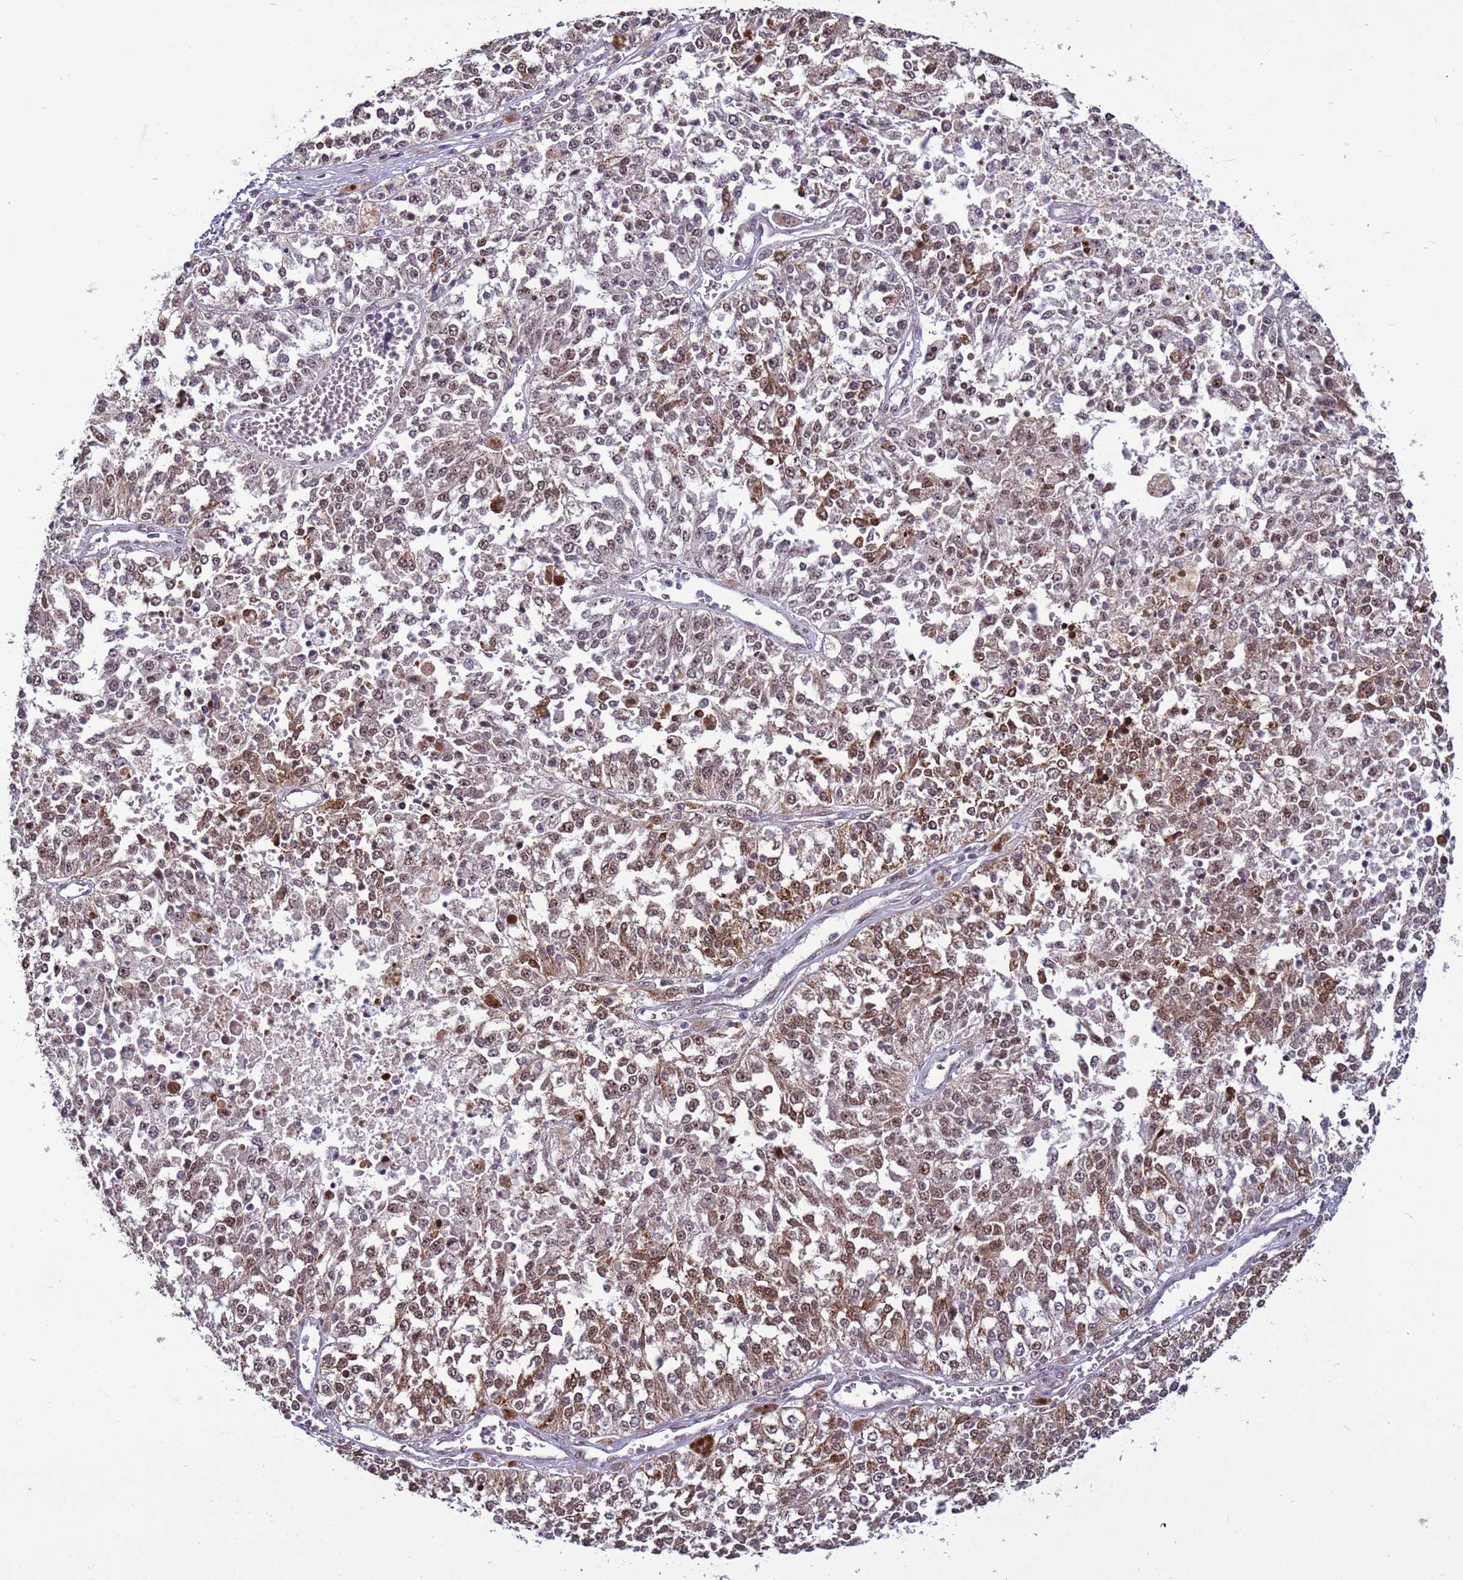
{"staining": {"intensity": "weak", "quantity": "25%-75%", "location": "nuclear"}, "tissue": "melanoma", "cell_type": "Tumor cells", "image_type": "cancer", "snomed": [{"axis": "morphology", "description": "Malignant melanoma, NOS"}, {"axis": "topography", "description": "Skin"}], "caption": "Brown immunohistochemical staining in malignant melanoma reveals weak nuclear positivity in about 25%-75% of tumor cells. (Brightfield microscopy of DAB IHC at high magnification).", "gene": "SHC3", "patient": {"sex": "female", "age": 64}}